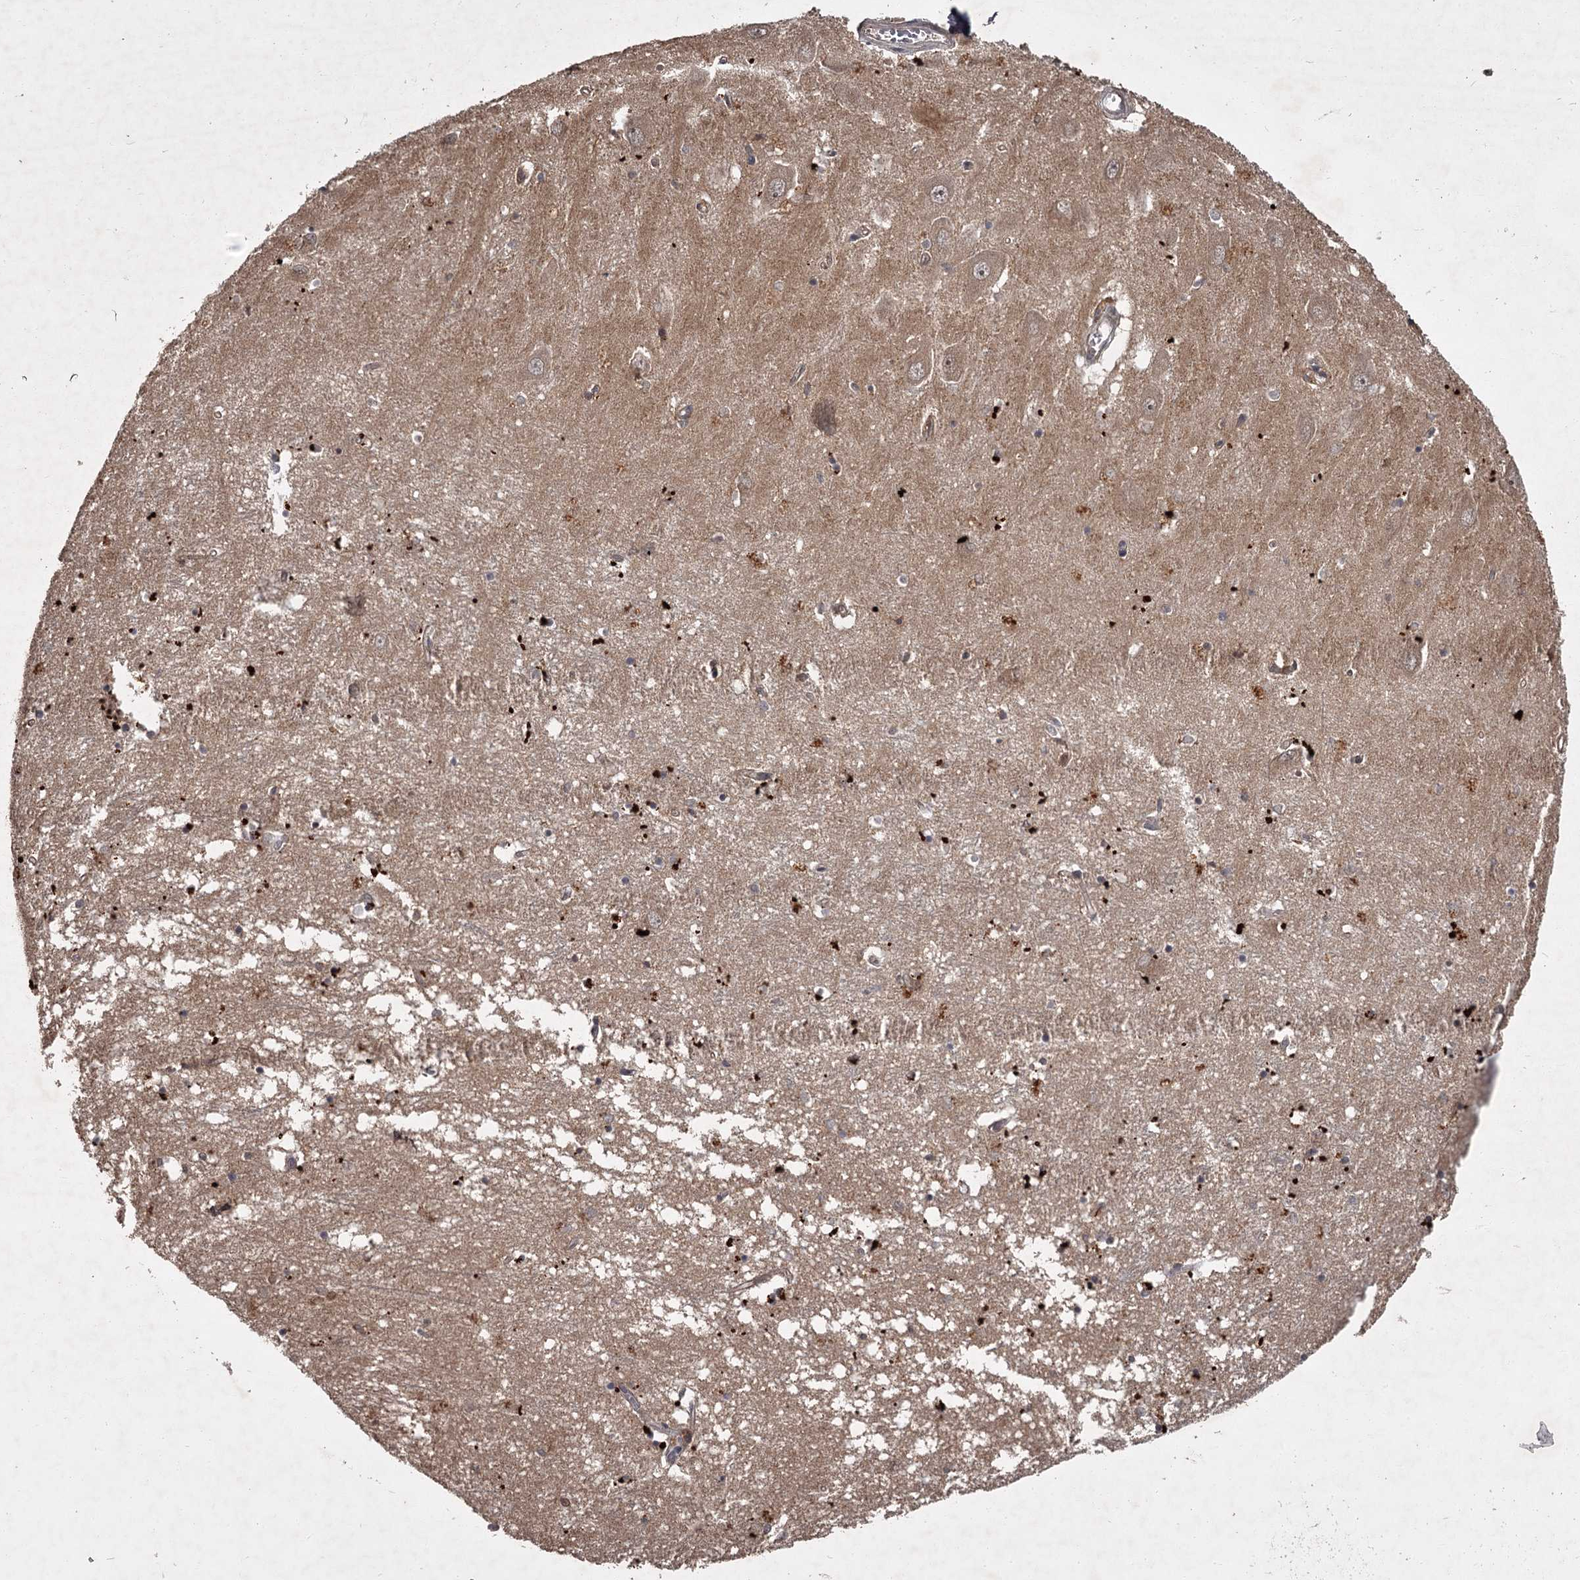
{"staining": {"intensity": "weak", "quantity": "<25%", "location": "cytoplasmic/membranous"}, "tissue": "hippocampus", "cell_type": "Glial cells", "image_type": "normal", "snomed": [{"axis": "morphology", "description": "Normal tissue, NOS"}, {"axis": "topography", "description": "Hippocampus"}], "caption": "The micrograph demonstrates no significant expression in glial cells of hippocampus. Nuclei are stained in blue.", "gene": "TBC1D23", "patient": {"sex": "male", "age": 70}}